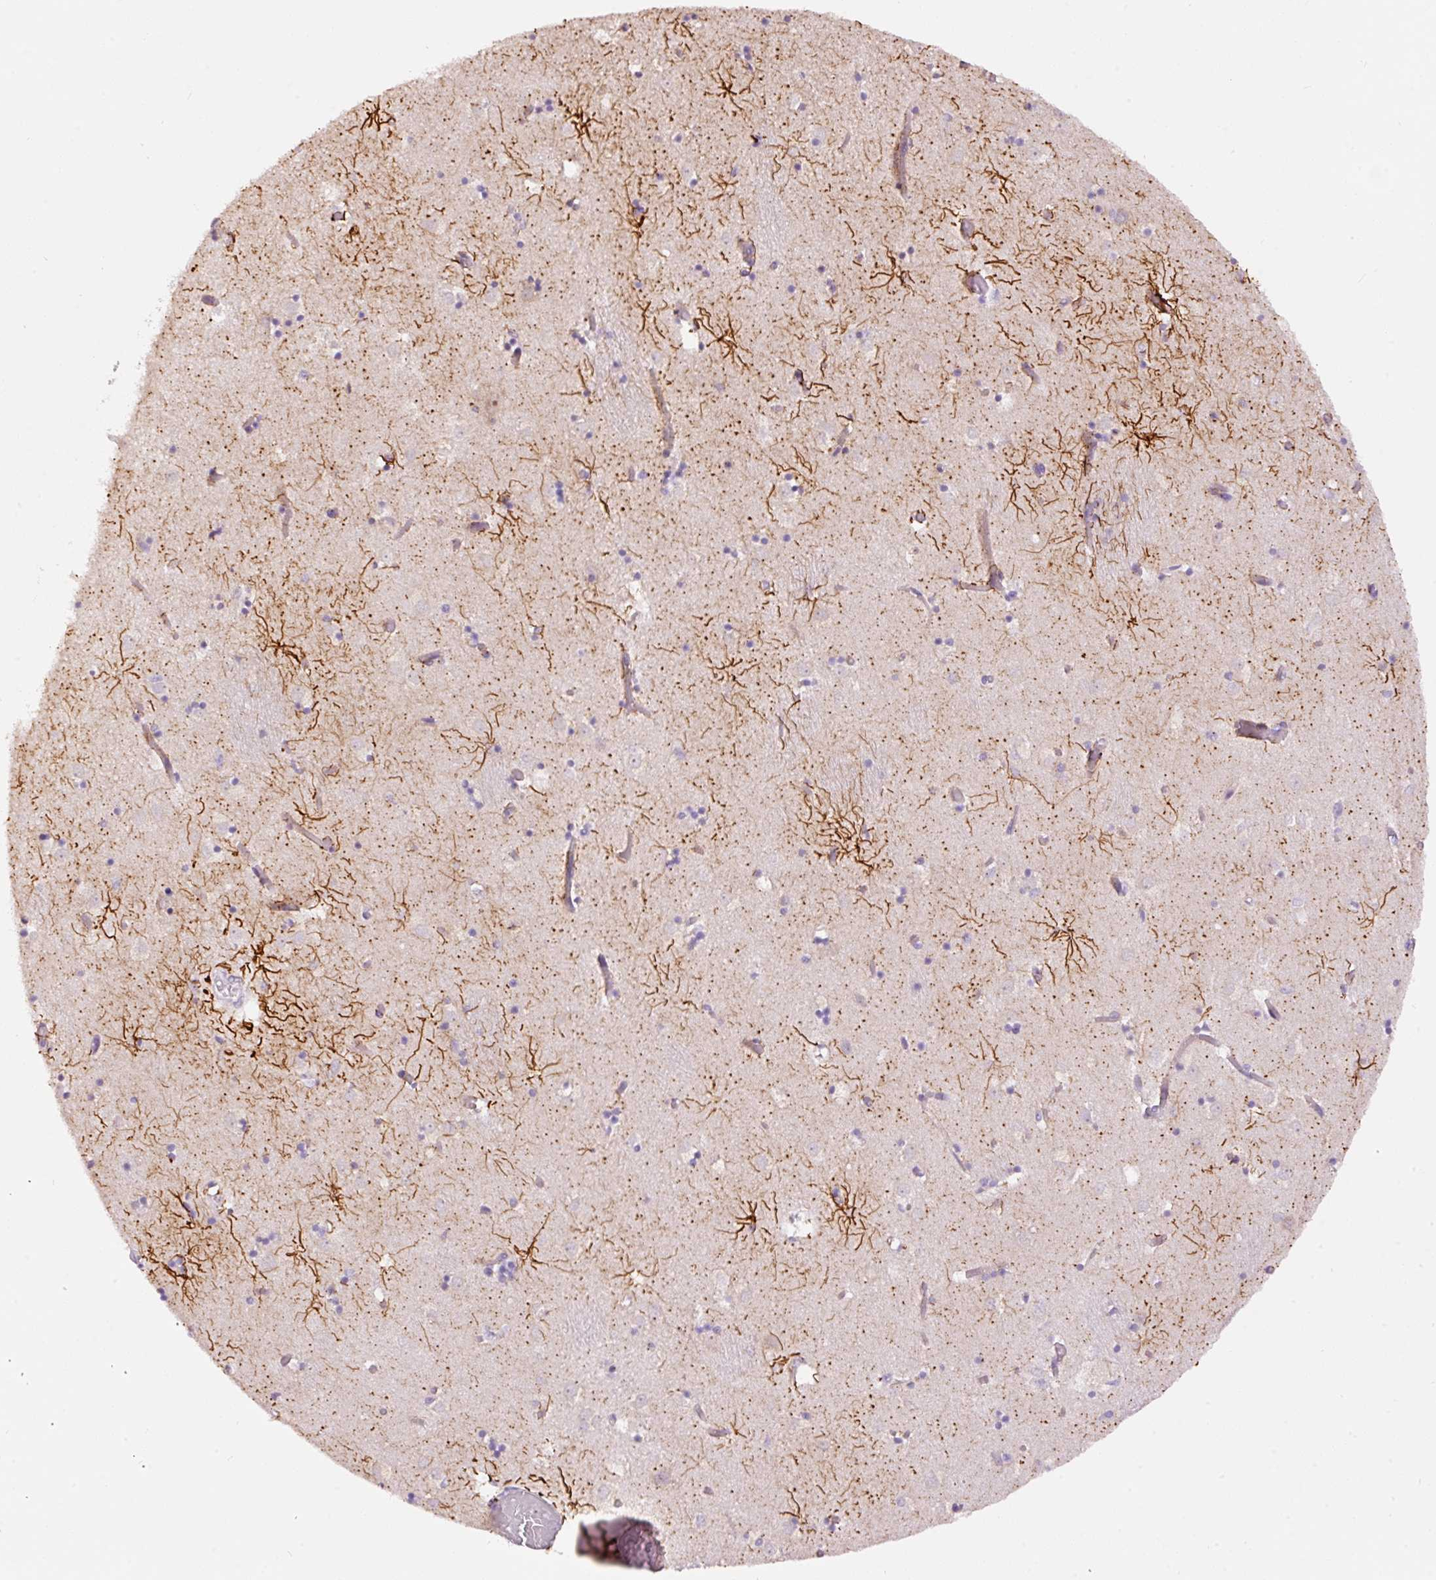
{"staining": {"intensity": "negative", "quantity": "none", "location": "none"}, "tissue": "caudate", "cell_type": "Glial cells", "image_type": "normal", "snomed": [{"axis": "morphology", "description": "Normal tissue, NOS"}, {"axis": "topography", "description": "Lateral ventricle wall"}], "caption": "The IHC histopathology image has no significant positivity in glial cells of caudate.", "gene": "RSPO2", "patient": {"sex": "male", "age": 70}}